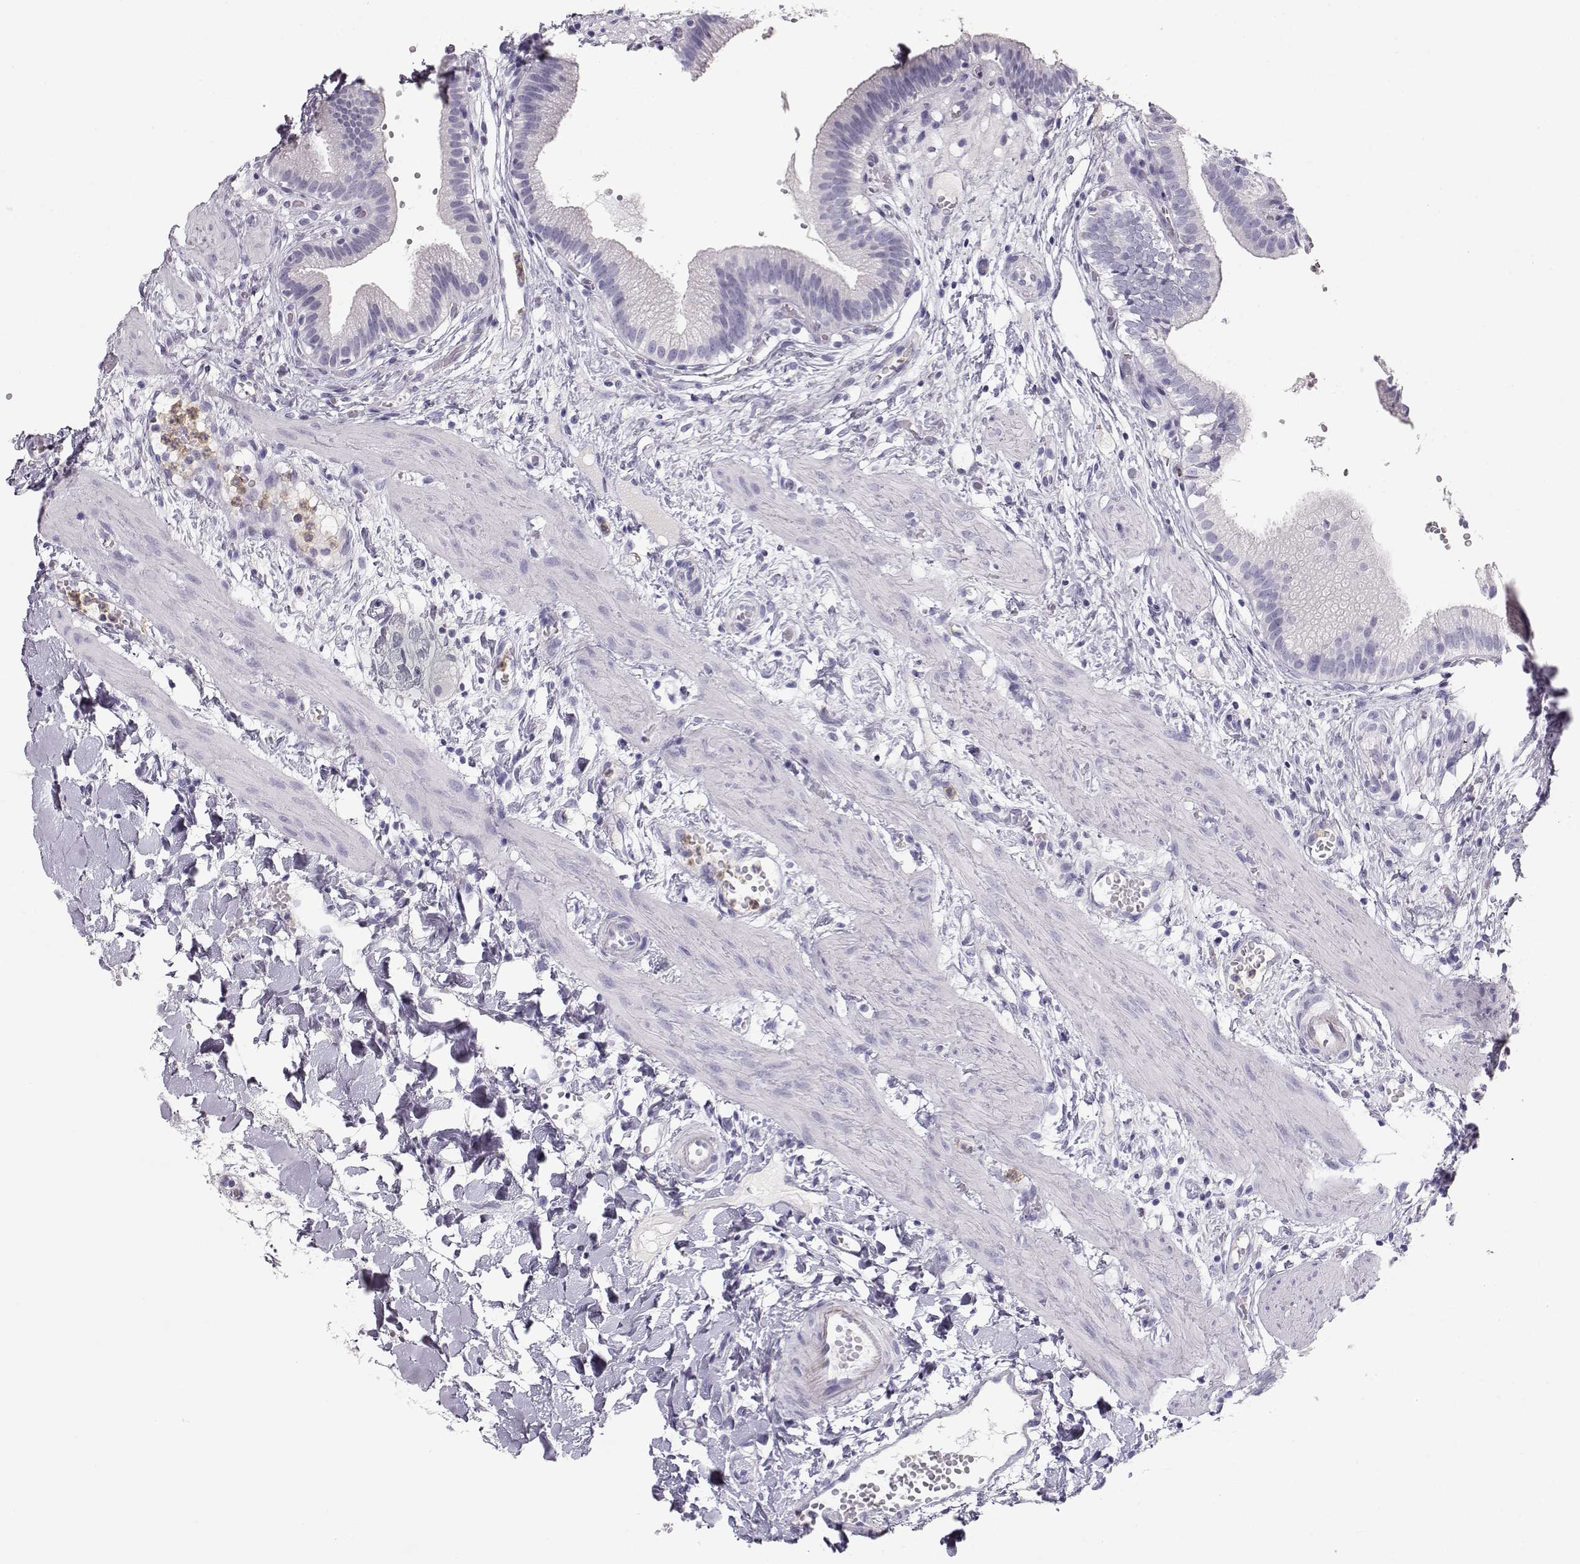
{"staining": {"intensity": "negative", "quantity": "none", "location": "none"}, "tissue": "gallbladder", "cell_type": "Glandular cells", "image_type": "normal", "snomed": [{"axis": "morphology", "description": "Normal tissue, NOS"}, {"axis": "topography", "description": "Gallbladder"}], "caption": "Glandular cells are negative for protein expression in unremarkable human gallbladder. (Stains: DAB (3,3'-diaminobenzidine) immunohistochemistry (IHC) with hematoxylin counter stain, Microscopy: brightfield microscopy at high magnification).", "gene": "MIP", "patient": {"sex": "female", "age": 24}}